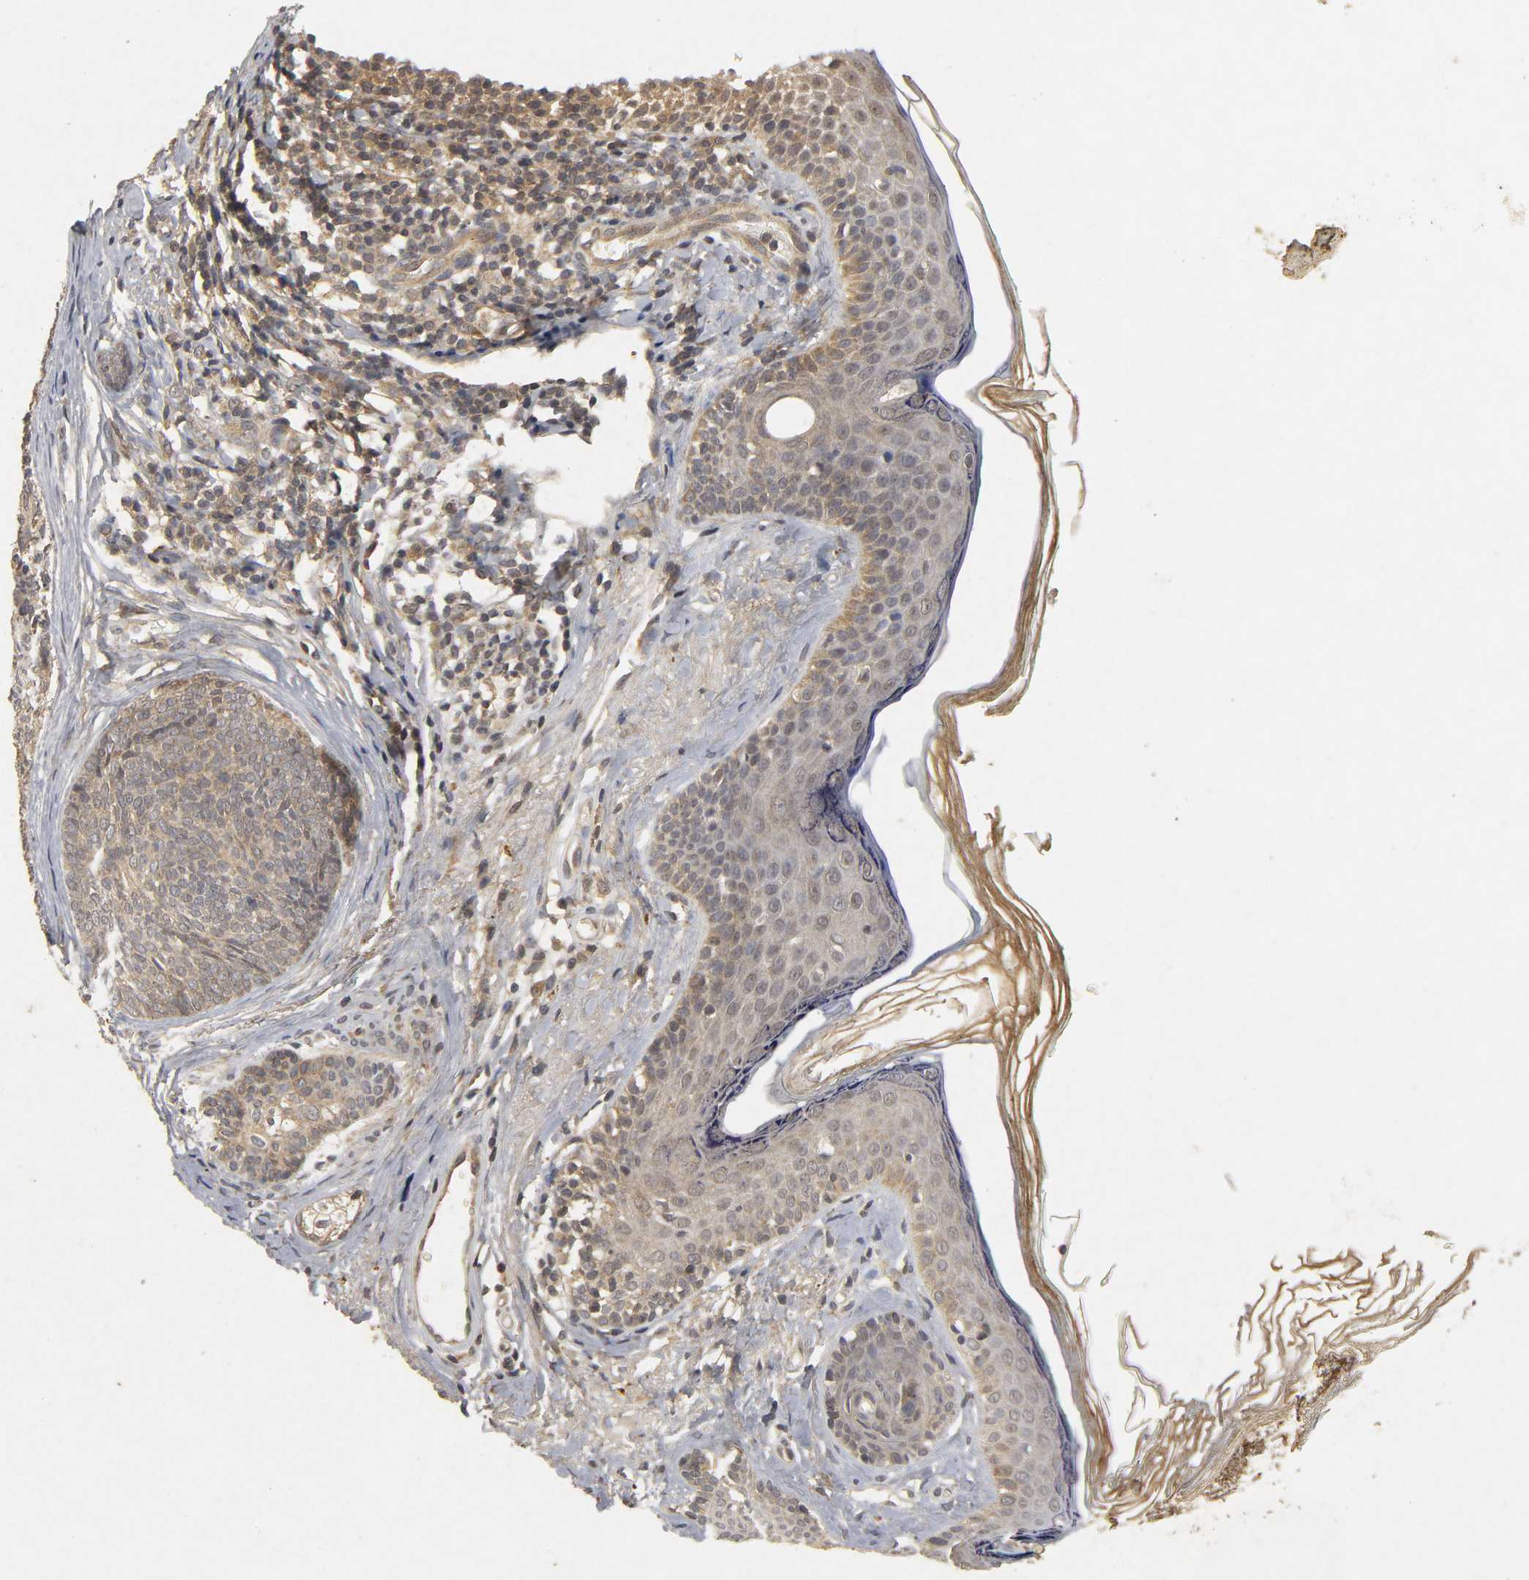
{"staining": {"intensity": "weak", "quantity": "25%-75%", "location": "cytoplasmic/membranous"}, "tissue": "skin cancer", "cell_type": "Tumor cells", "image_type": "cancer", "snomed": [{"axis": "morphology", "description": "Normal tissue, NOS"}, {"axis": "morphology", "description": "Basal cell carcinoma"}, {"axis": "topography", "description": "Skin"}], "caption": "Human basal cell carcinoma (skin) stained for a protein (brown) displays weak cytoplasmic/membranous positive expression in about 25%-75% of tumor cells.", "gene": "TRAF6", "patient": {"sex": "female", "age": 69}}